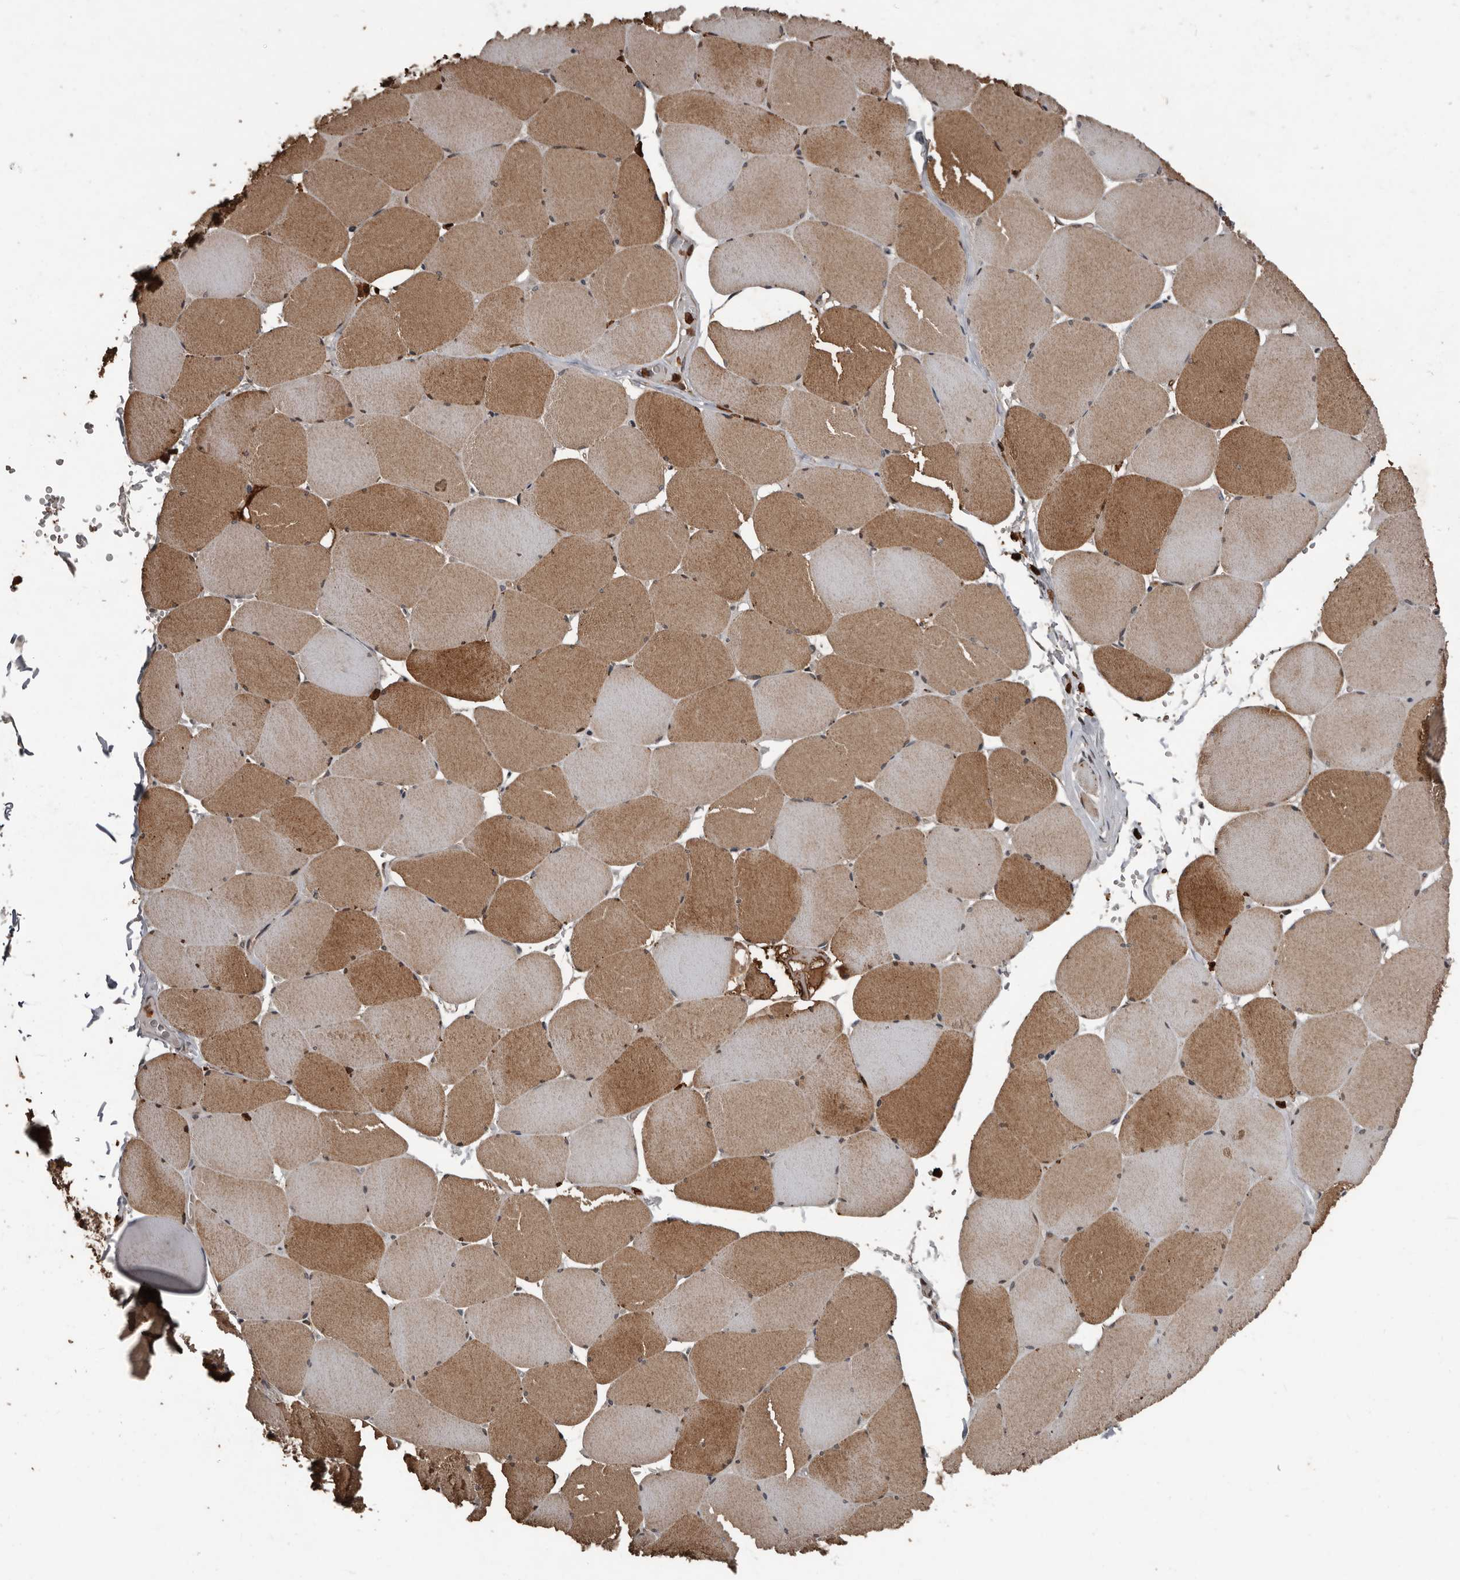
{"staining": {"intensity": "moderate", "quantity": "25%-75%", "location": "cytoplasmic/membranous"}, "tissue": "skeletal muscle", "cell_type": "Myocytes", "image_type": "normal", "snomed": [{"axis": "morphology", "description": "Normal tissue, NOS"}, {"axis": "topography", "description": "Skeletal muscle"}, {"axis": "topography", "description": "Head-Neck"}], "caption": "A high-resolution photomicrograph shows IHC staining of unremarkable skeletal muscle, which displays moderate cytoplasmic/membranous expression in approximately 25%-75% of myocytes. The staining was performed using DAB to visualize the protein expression in brown, while the nuclei were stained in blue with hematoxylin (Magnification: 20x).", "gene": "FSBP", "patient": {"sex": "male", "age": 66}}